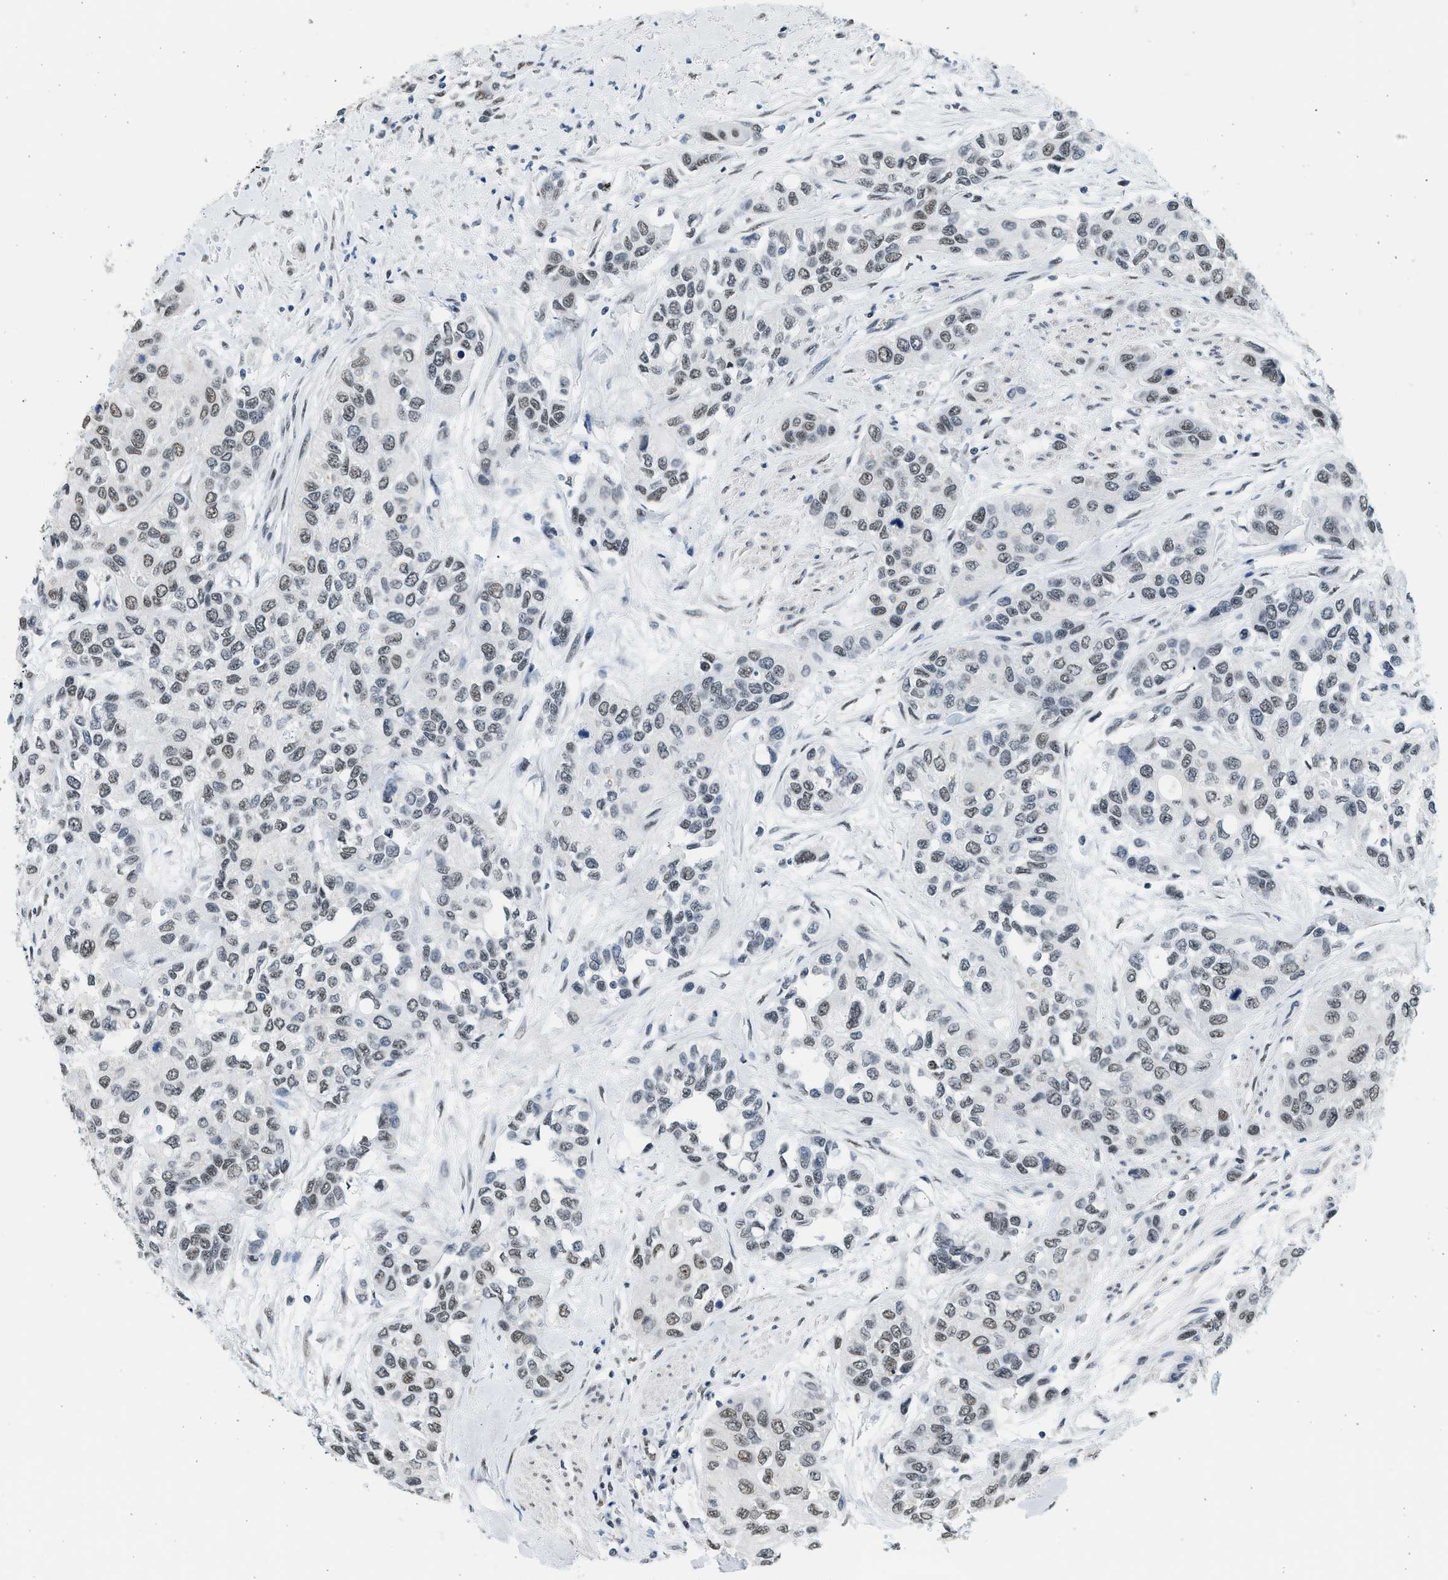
{"staining": {"intensity": "weak", "quantity": "25%-75%", "location": "nuclear"}, "tissue": "urothelial cancer", "cell_type": "Tumor cells", "image_type": "cancer", "snomed": [{"axis": "morphology", "description": "Urothelial carcinoma, High grade"}, {"axis": "topography", "description": "Urinary bladder"}], "caption": "Approximately 25%-75% of tumor cells in urothelial cancer reveal weak nuclear protein expression as visualized by brown immunohistochemical staining.", "gene": "HIPK1", "patient": {"sex": "female", "age": 56}}